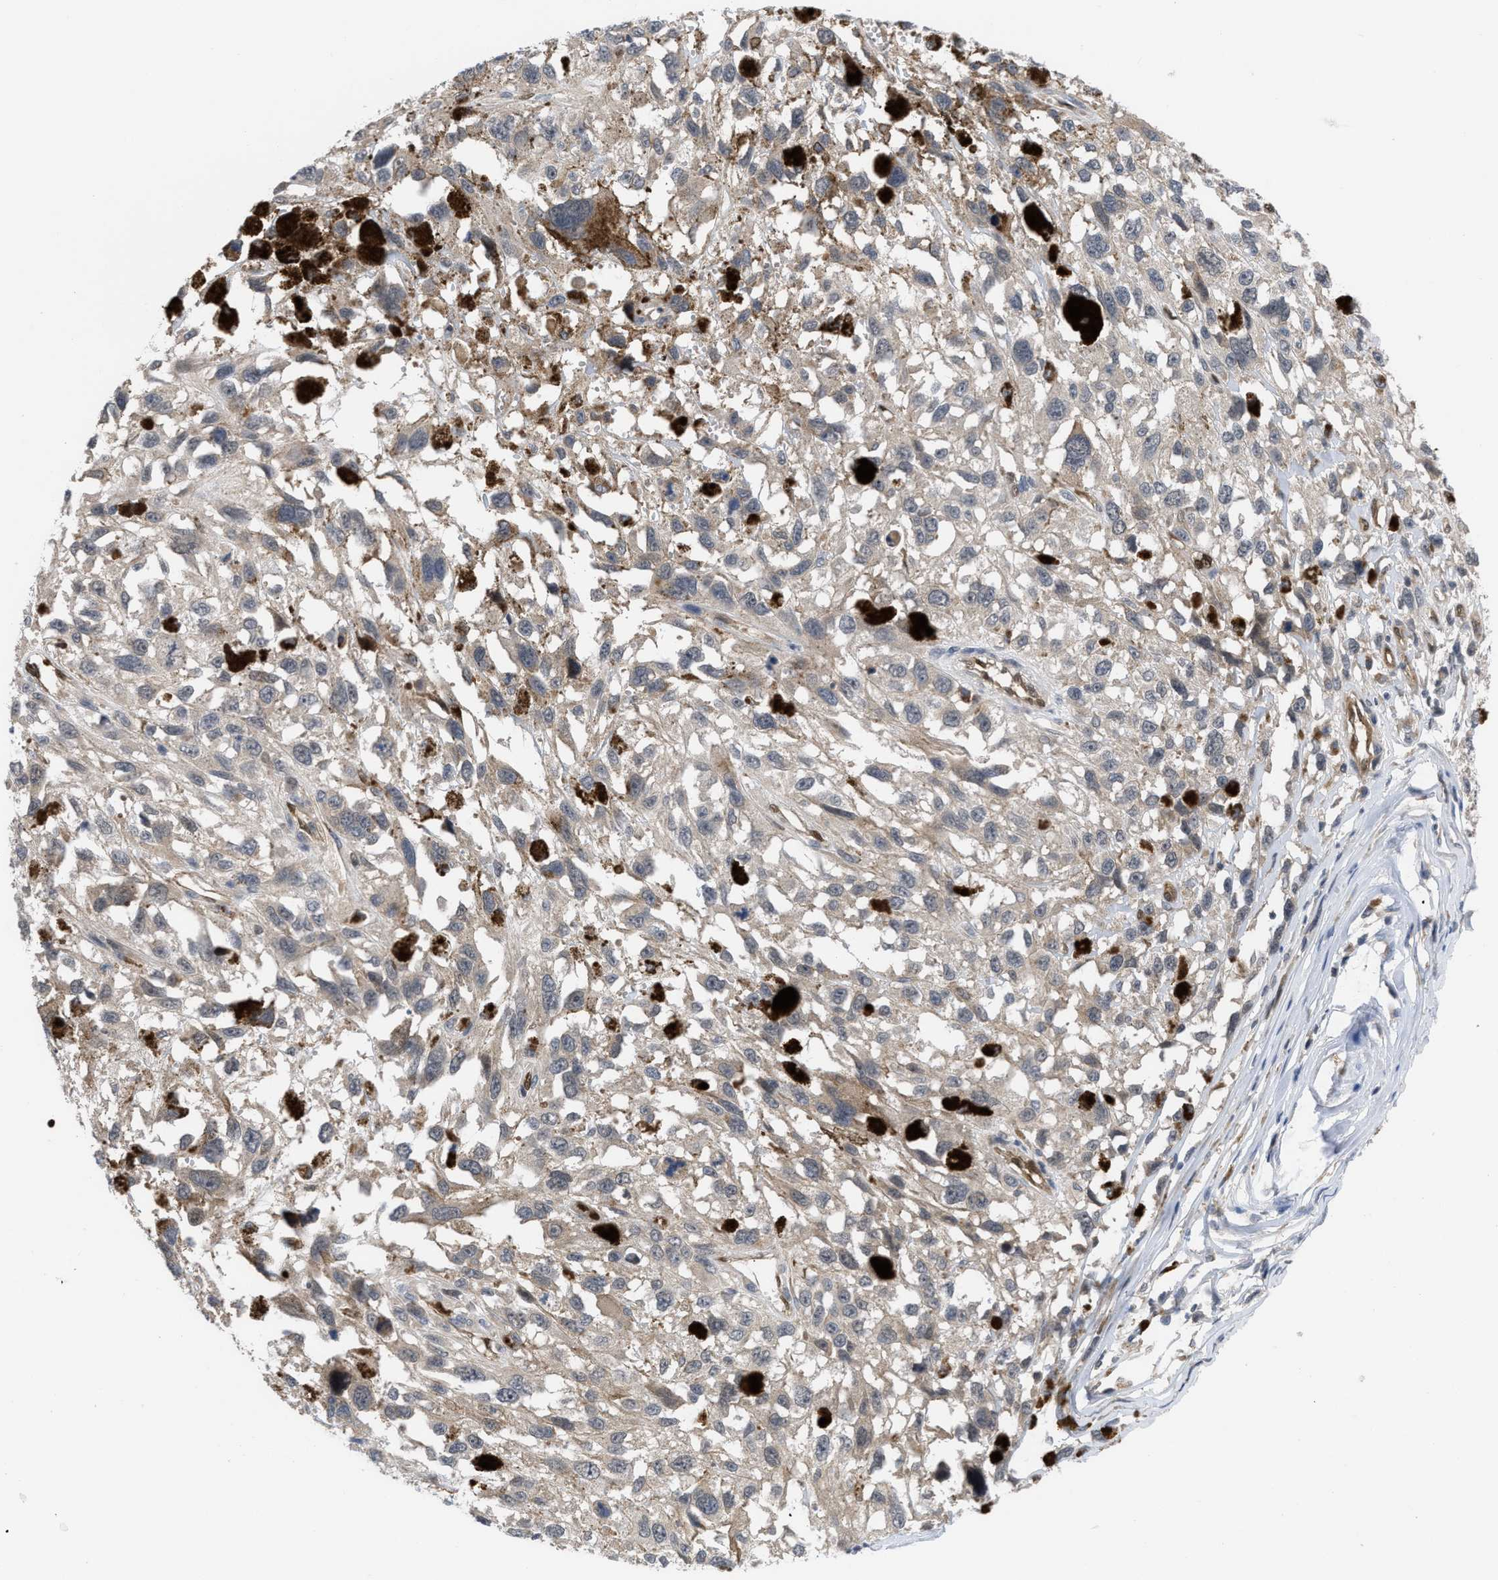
{"staining": {"intensity": "negative", "quantity": "none", "location": "none"}, "tissue": "melanoma", "cell_type": "Tumor cells", "image_type": "cancer", "snomed": [{"axis": "morphology", "description": "Malignant melanoma, Metastatic site"}, {"axis": "topography", "description": "Lymph node"}], "caption": "Tumor cells show no significant protein staining in malignant melanoma (metastatic site).", "gene": "LDAF1", "patient": {"sex": "male", "age": 59}}